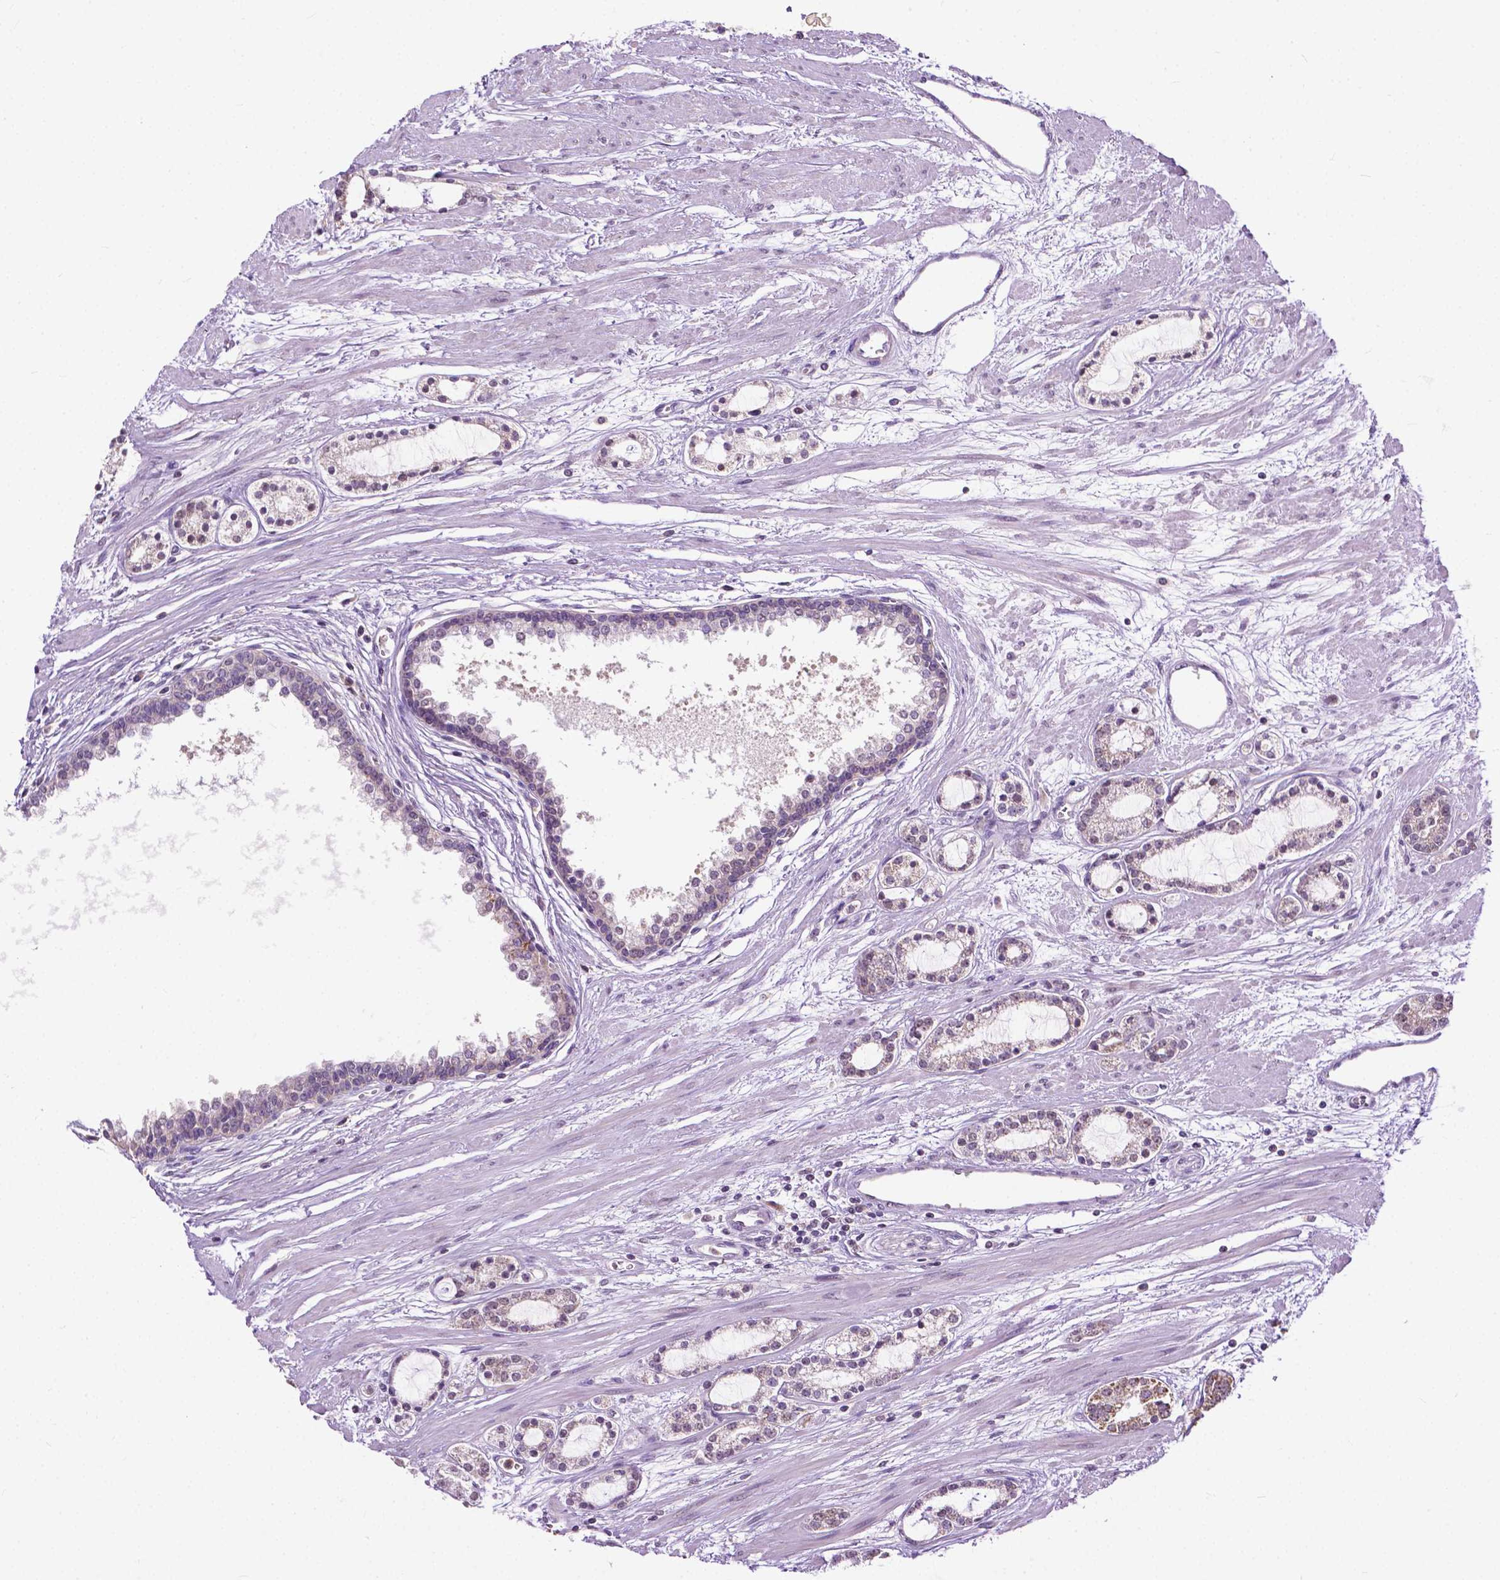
{"staining": {"intensity": "weak", "quantity": "<25%", "location": "cytoplasmic/membranous"}, "tissue": "prostate cancer", "cell_type": "Tumor cells", "image_type": "cancer", "snomed": [{"axis": "morphology", "description": "Adenocarcinoma, Medium grade"}, {"axis": "topography", "description": "Prostate"}], "caption": "High power microscopy image of an immunohistochemistry (IHC) micrograph of prostate cancer, revealing no significant expression in tumor cells.", "gene": "TTC9B", "patient": {"sex": "male", "age": 57}}